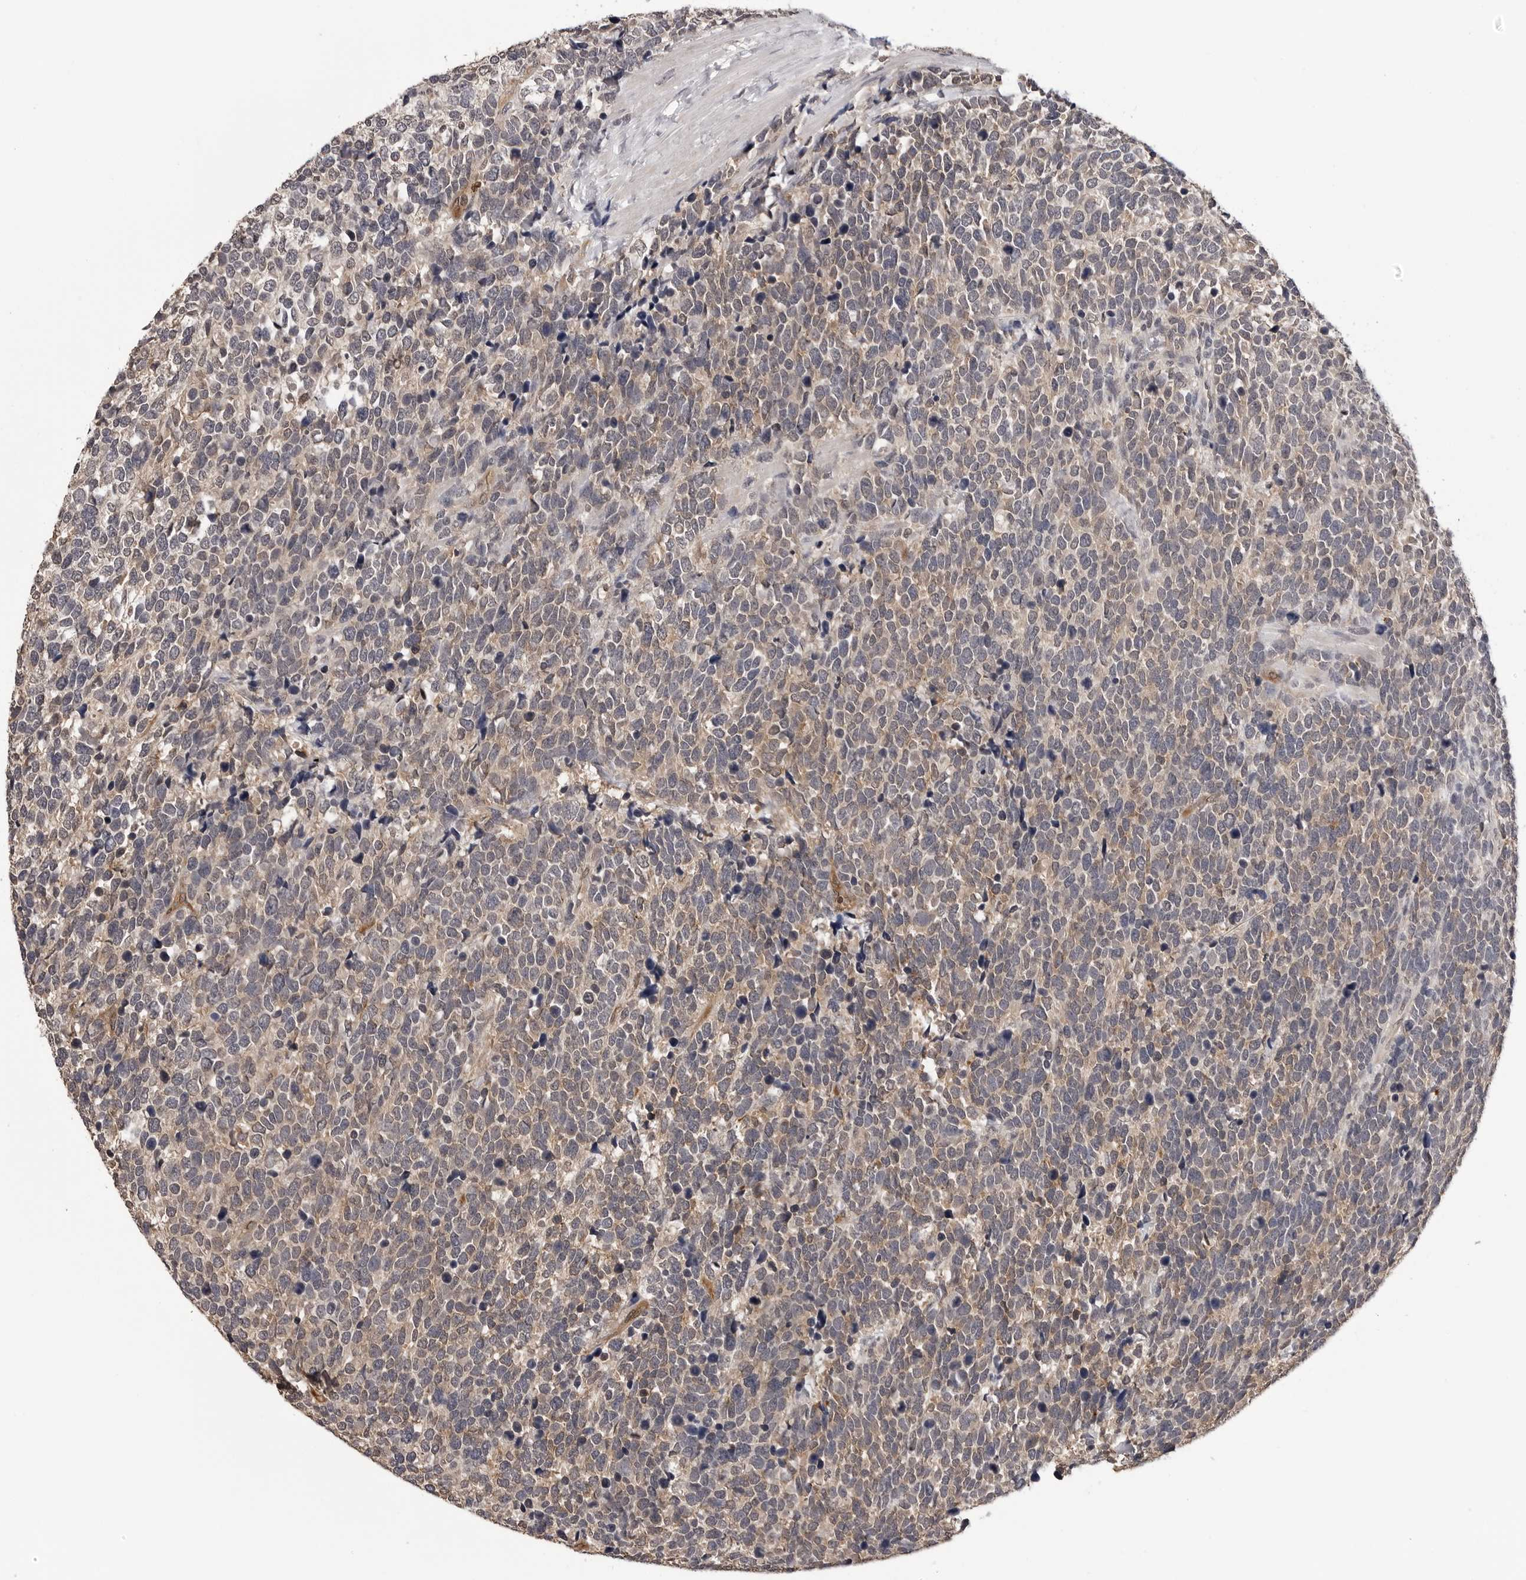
{"staining": {"intensity": "weak", "quantity": ">75%", "location": "cytoplasmic/membranous"}, "tissue": "urothelial cancer", "cell_type": "Tumor cells", "image_type": "cancer", "snomed": [{"axis": "morphology", "description": "Urothelial carcinoma, High grade"}, {"axis": "topography", "description": "Urinary bladder"}], "caption": "This histopathology image shows IHC staining of urothelial cancer, with low weak cytoplasmic/membranous staining in about >75% of tumor cells.", "gene": "TRMT13", "patient": {"sex": "female", "age": 82}}